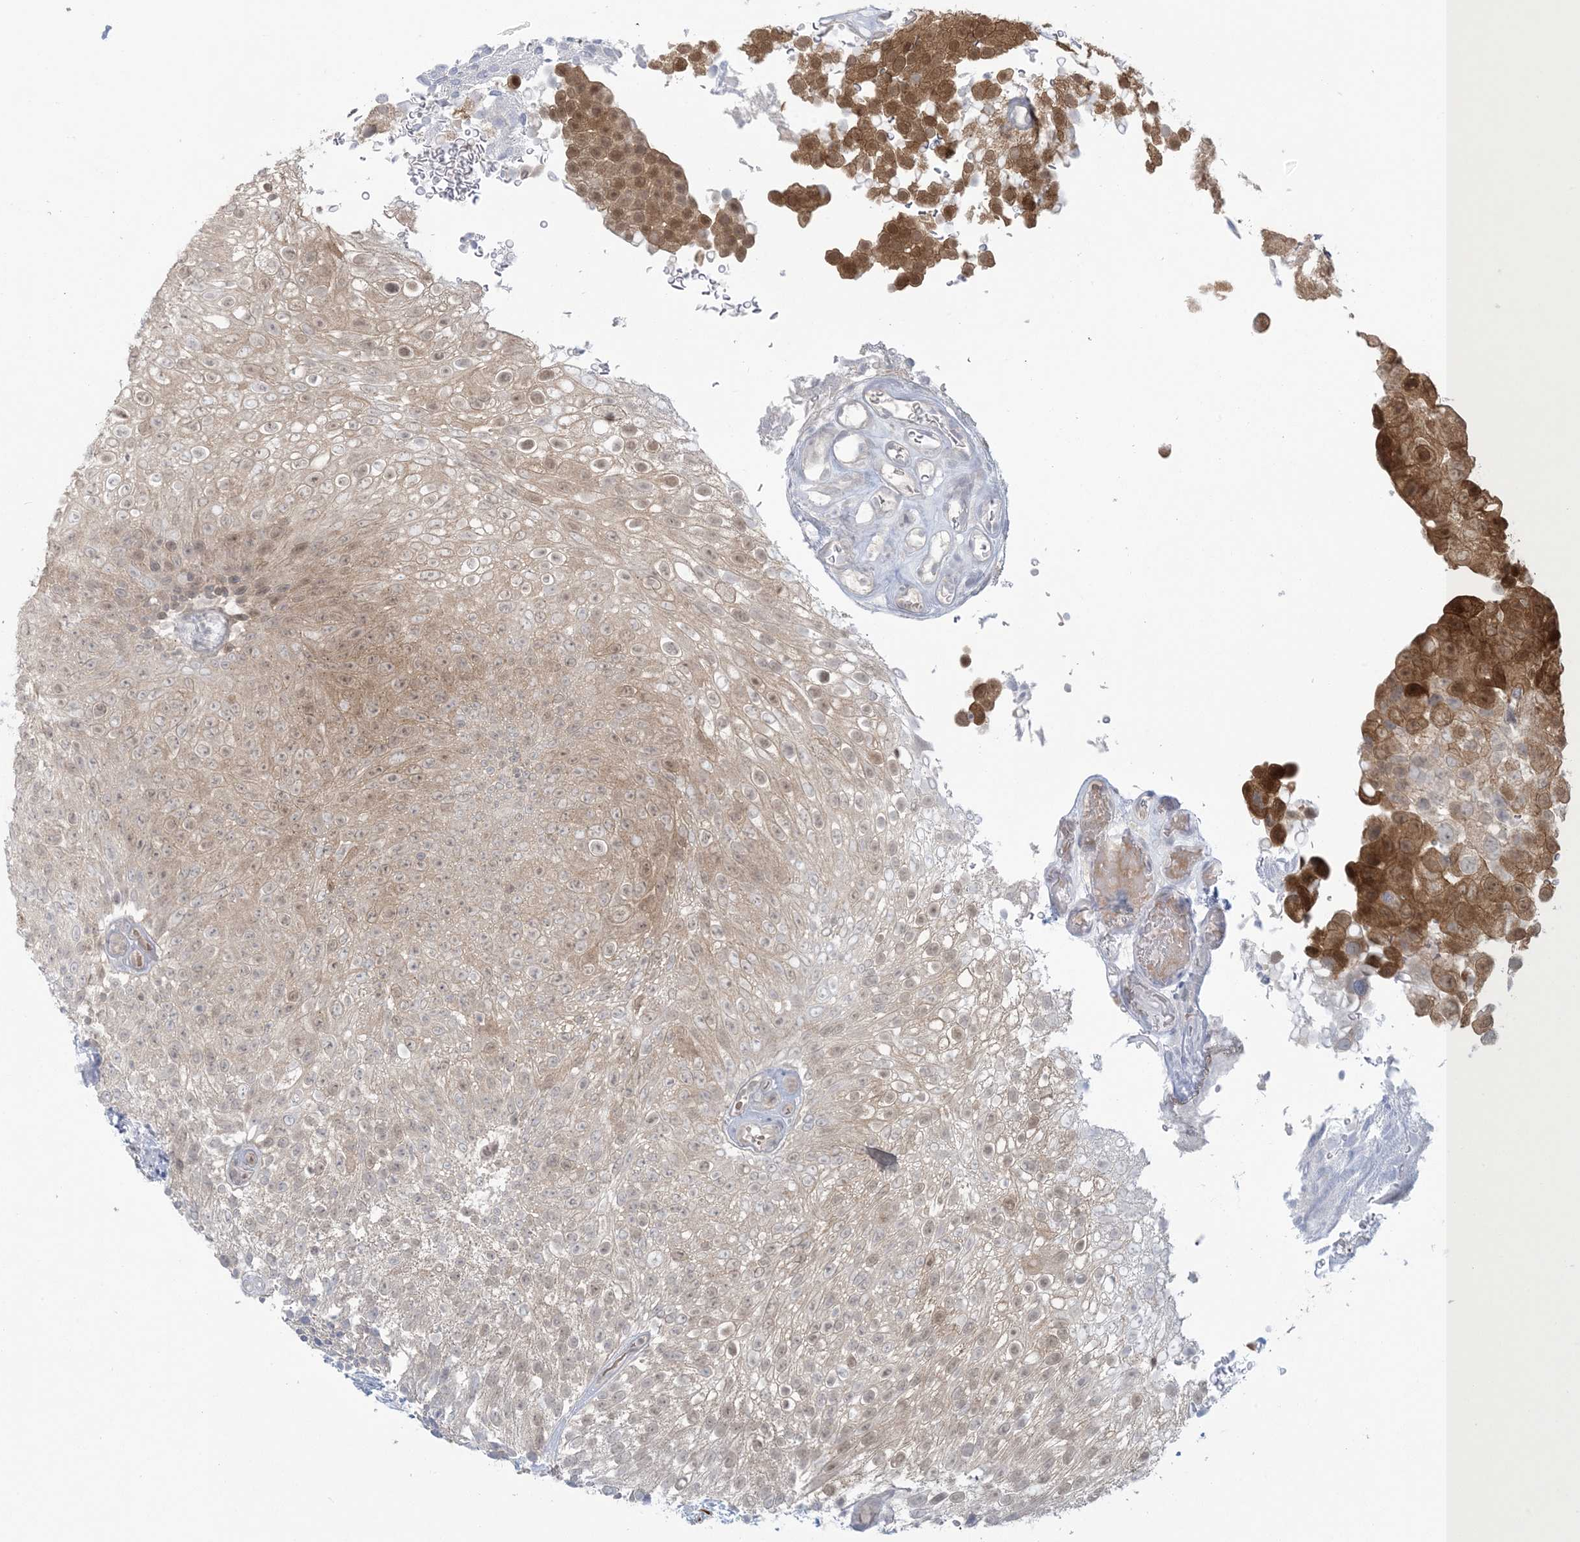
{"staining": {"intensity": "weak", "quantity": ">75%", "location": "cytoplasmic/membranous,nuclear"}, "tissue": "urothelial cancer", "cell_type": "Tumor cells", "image_type": "cancer", "snomed": [{"axis": "morphology", "description": "Urothelial carcinoma, Low grade"}, {"axis": "topography", "description": "Urinary bladder"}], "caption": "Weak cytoplasmic/membranous and nuclear staining for a protein is identified in about >75% of tumor cells of urothelial carcinoma (low-grade) using IHC.", "gene": "NRBP2", "patient": {"sex": "male", "age": 78}}